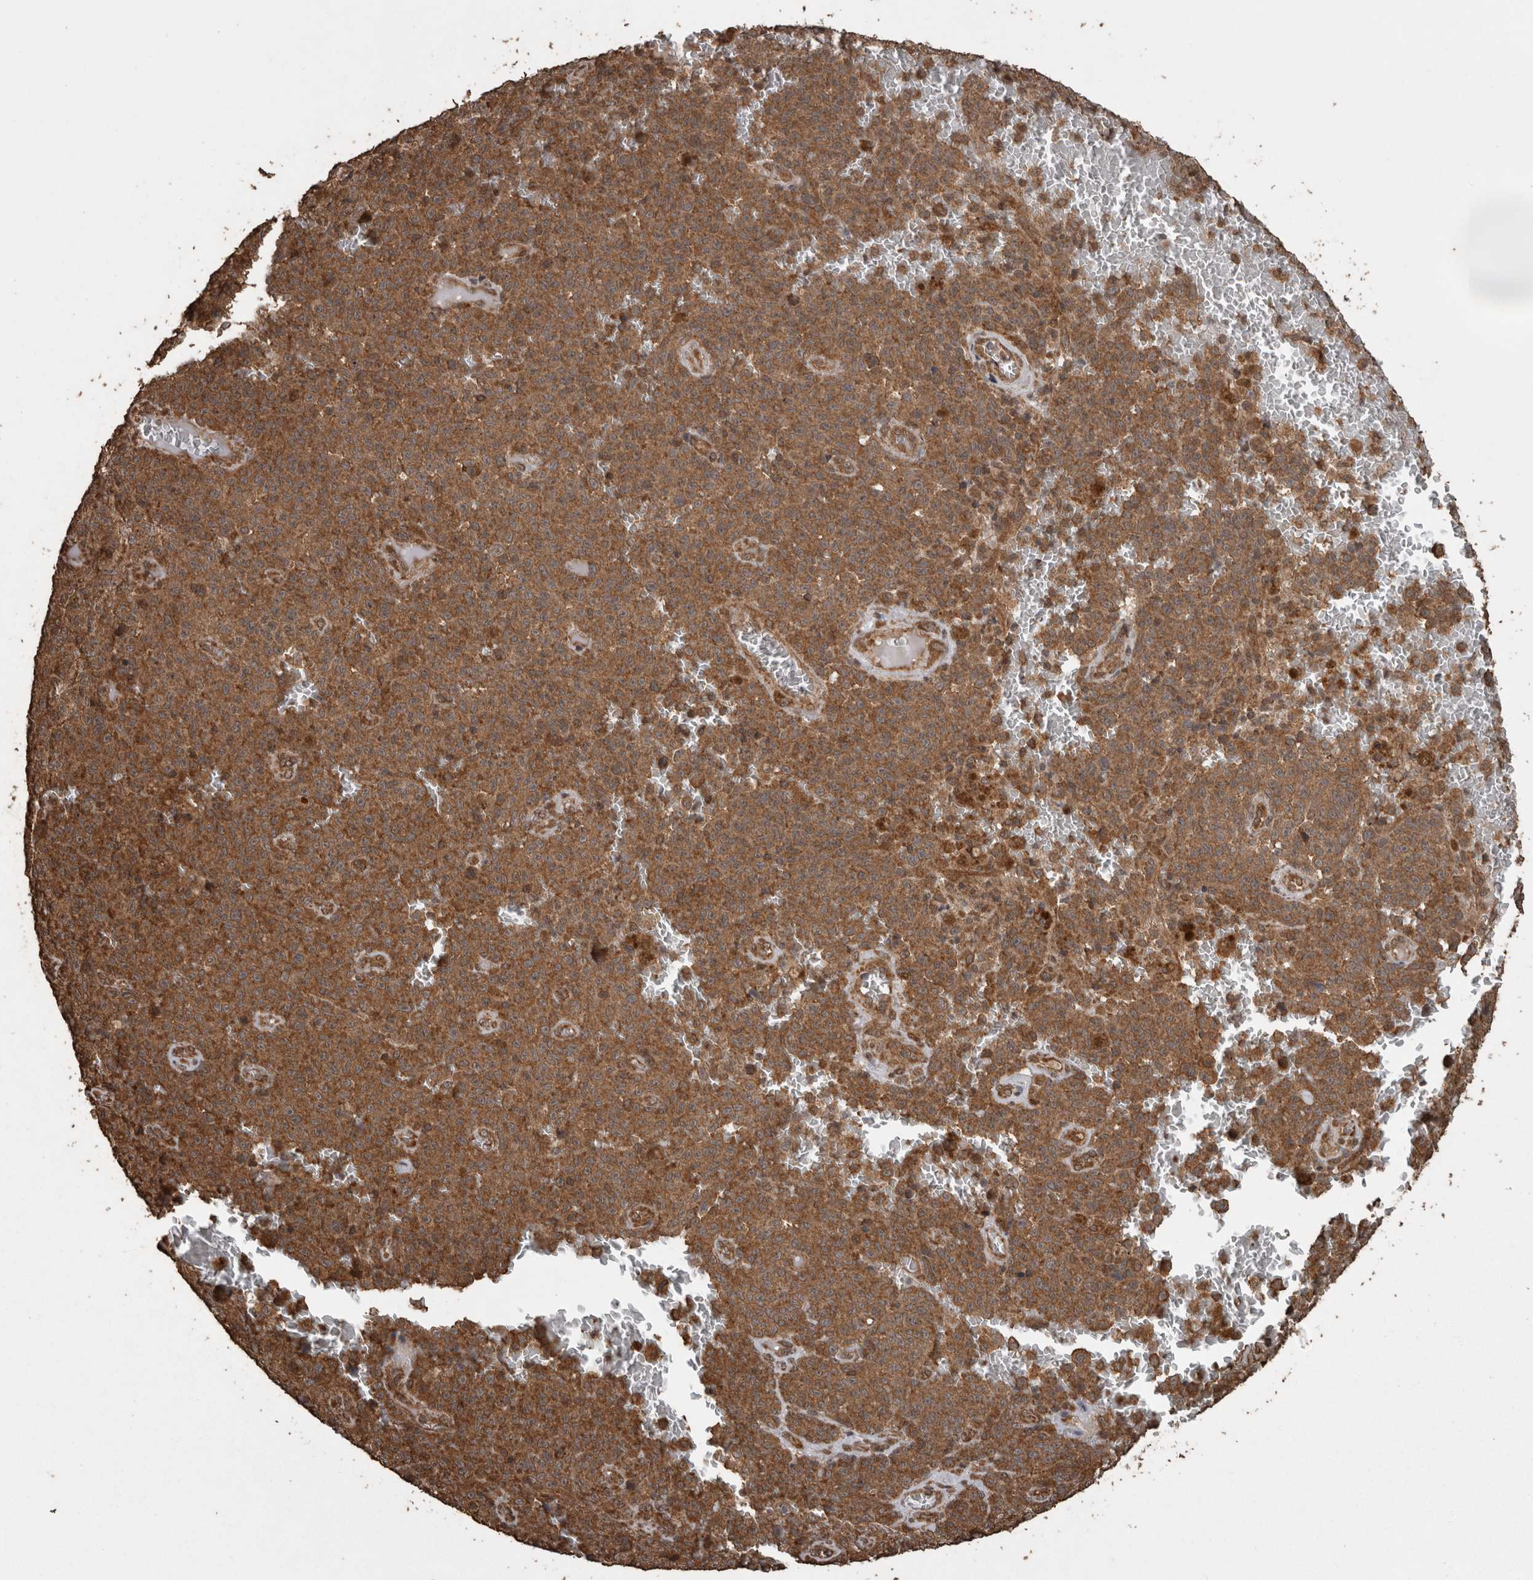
{"staining": {"intensity": "strong", "quantity": ">75%", "location": "cytoplasmic/membranous"}, "tissue": "melanoma", "cell_type": "Tumor cells", "image_type": "cancer", "snomed": [{"axis": "morphology", "description": "Malignant melanoma, NOS"}, {"axis": "topography", "description": "Skin"}], "caption": "Protein expression analysis of human malignant melanoma reveals strong cytoplasmic/membranous expression in approximately >75% of tumor cells. Nuclei are stained in blue.", "gene": "PINK1", "patient": {"sex": "female", "age": 82}}